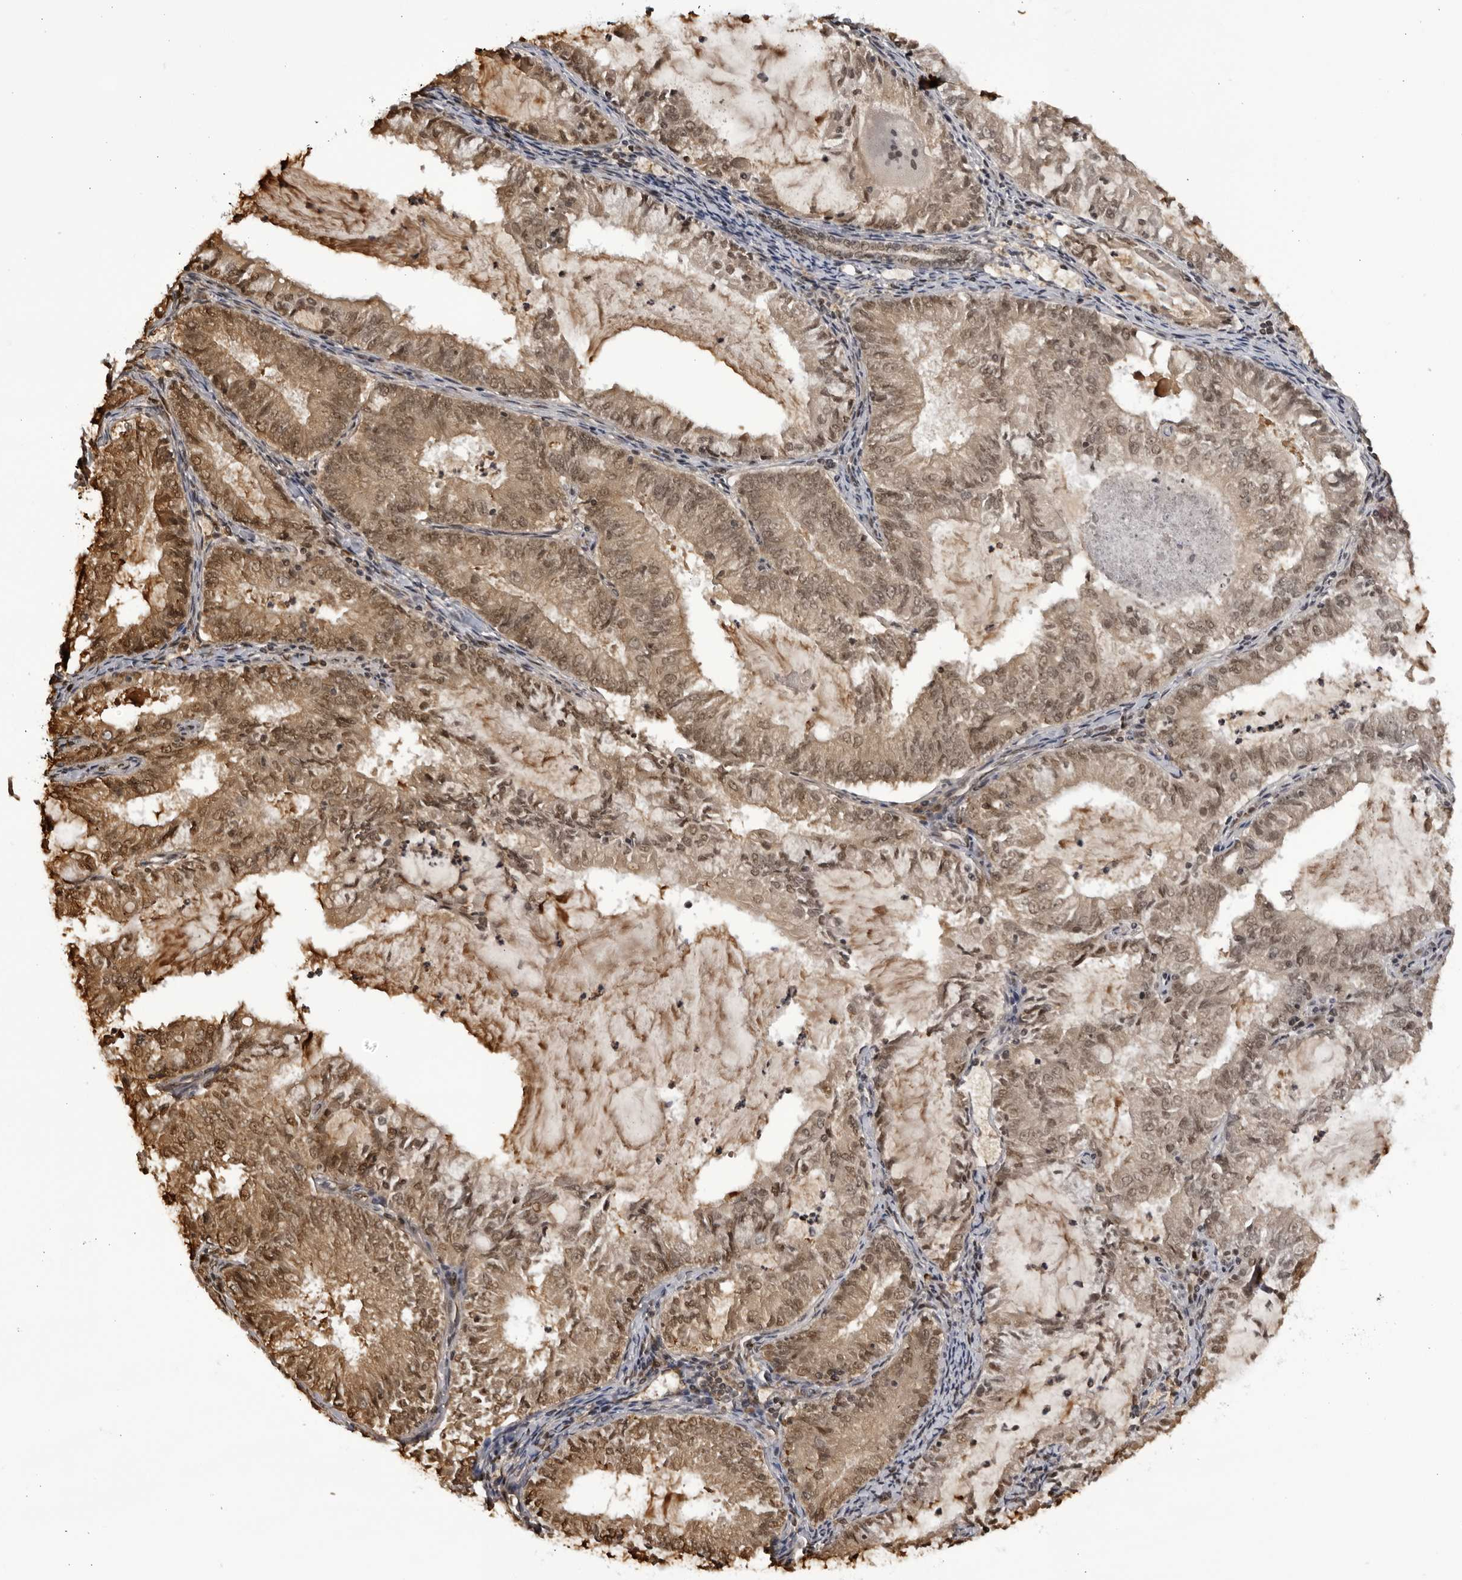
{"staining": {"intensity": "weak", "quantity": ">75%", "location": "cytoplasmic/membranous,nuclear"}, "tissue": "endometrial cancer", "cell_type": "Tumor cells", "image_type": "cancer", "snomed": [{"axis": "morphology", "description": "Adenocarcinoma, NOS"}, {"axis": "topography", "description": "Endometrium"}], "caption": "DAB immunohistochemical staining of human endometrial adenocarcinoma displays weak cytoplasmic/membranous and nuclear protein staining in about >75% of tumor cells.", "gene": "RASGEF1C", "patient": {"sex": "female", "age": 57}}